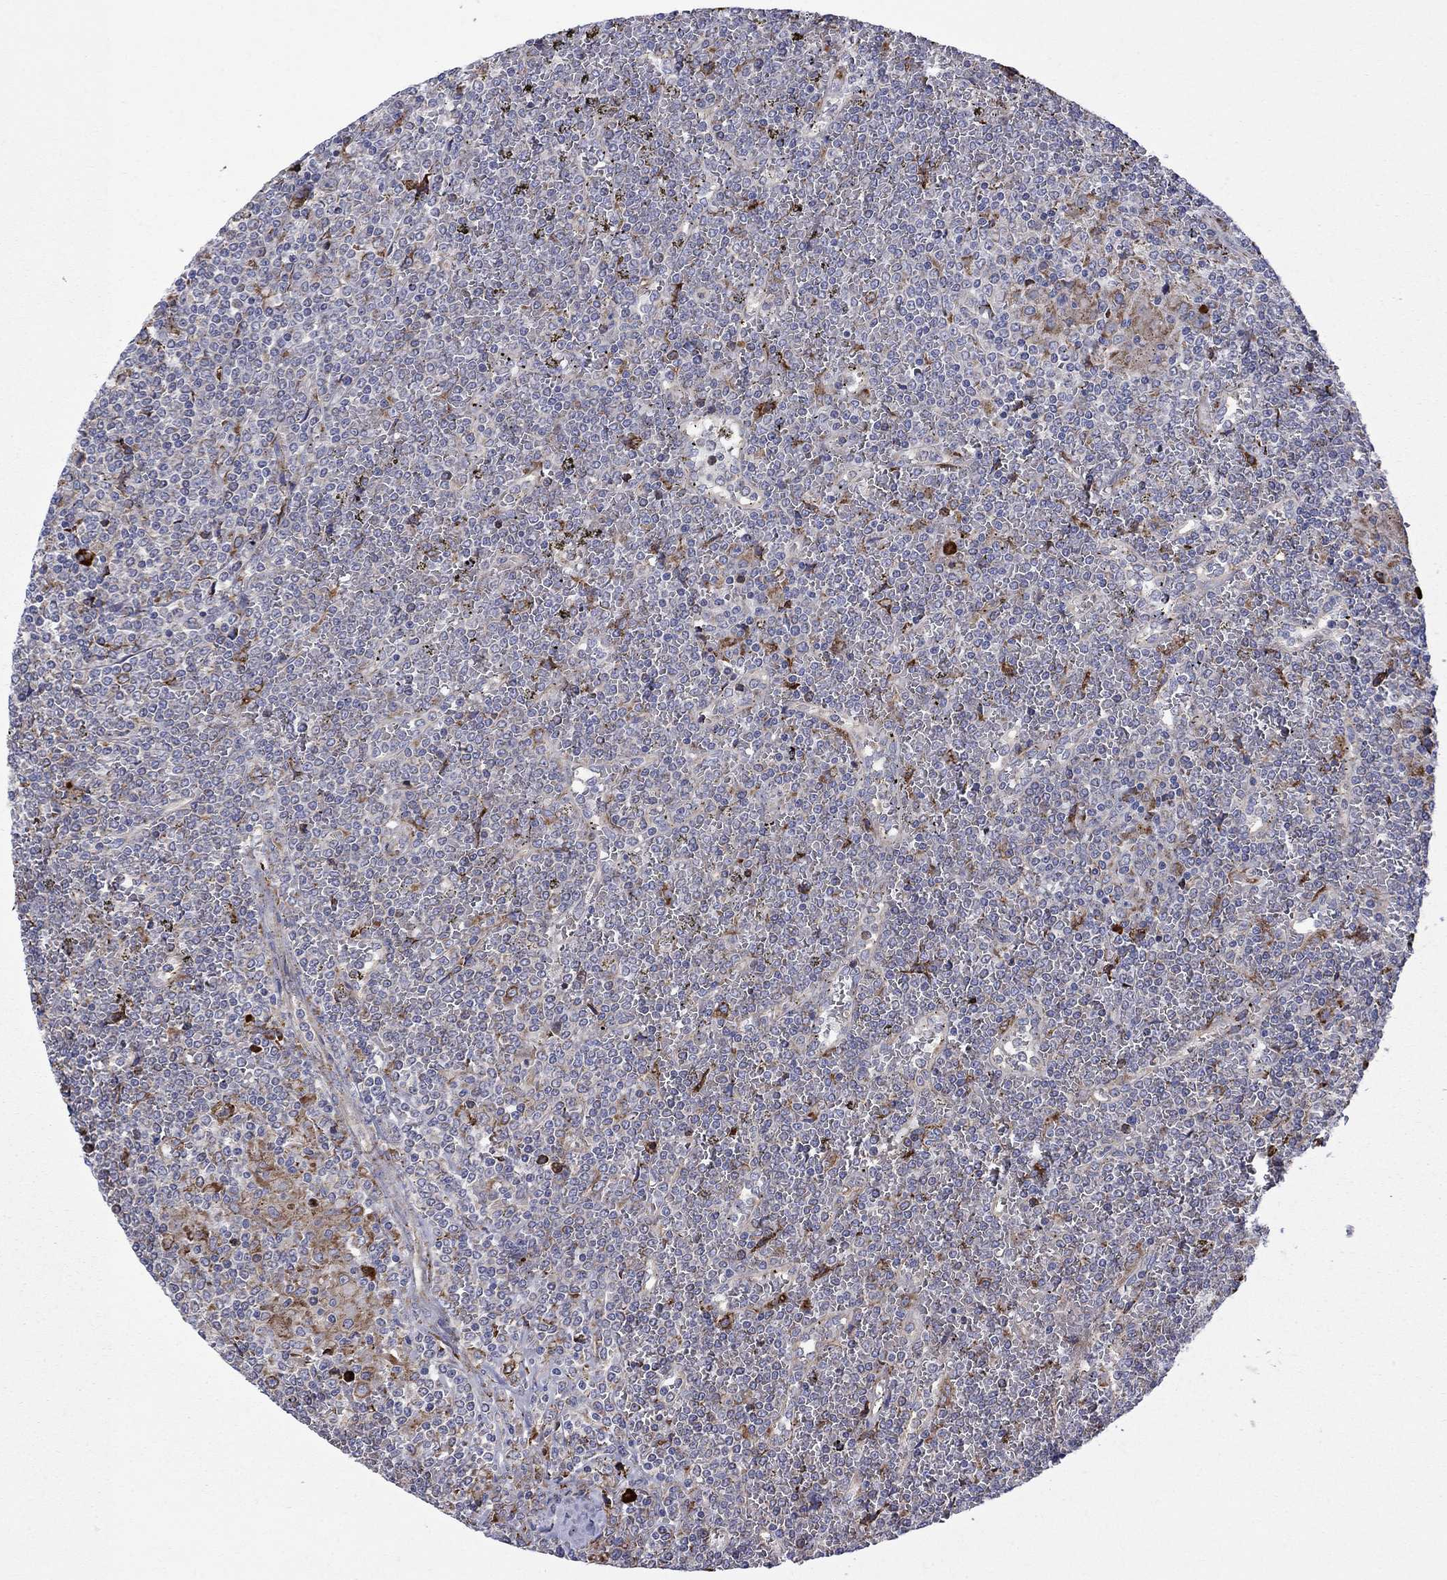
{"staining": {"intensity": "negative", "quantity": "none", "location": "none"}, "tissue": "lymphoma", "cell_type": "Tumor cells", "image_type": "cancer", "snomed": [{"axis": "morphology", "description": "Malignant lymphoma, non-Hodgkin's type, Low grade"}, {"axis": "topography", "description": "Spleen"}], "caption": "Protein analysis of lymphoma shows no significant positivity in tumor cells.", "gene": "ASNS", "patient": {"sex": "female", "age": 19}}